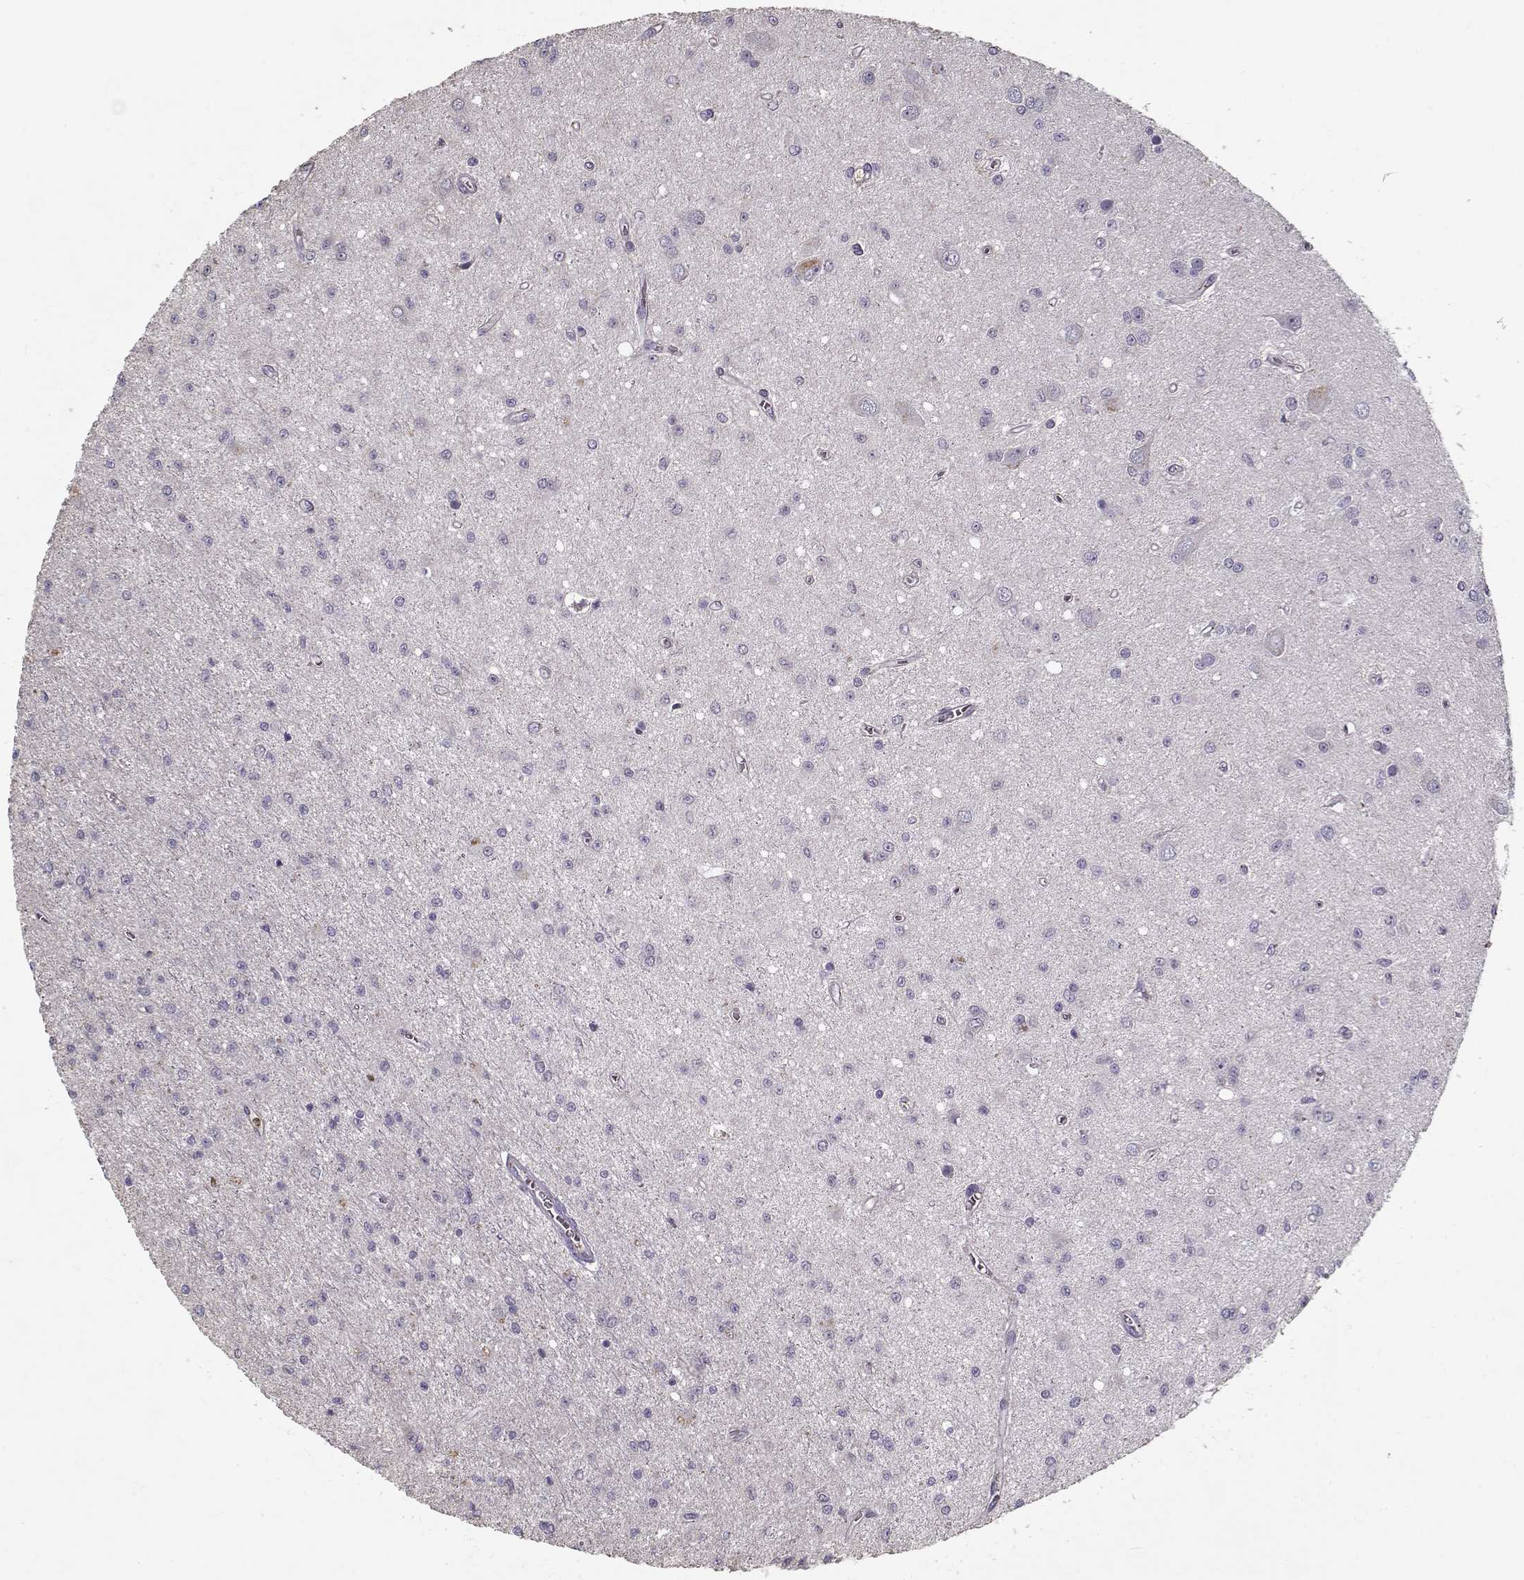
{"staining": {"intensity": "negative", "quantity": "none", "location": "none"}, "tissue": "glioma", "cell_type": "Tumor cells", "image_type": "cancer", "snomed": [{"axis": "morphology", "description": "Glioma, malignant, Low grade"}, {"axis": "topography", "description": "Brain"}], "caption": "Immunohistochemistry micrograph of glioma stained for a protein (brown), which demonstrates no positivity in tumor cells.", "gene": "UNC13D", "patient": {"sex": "female", "age": 45}}